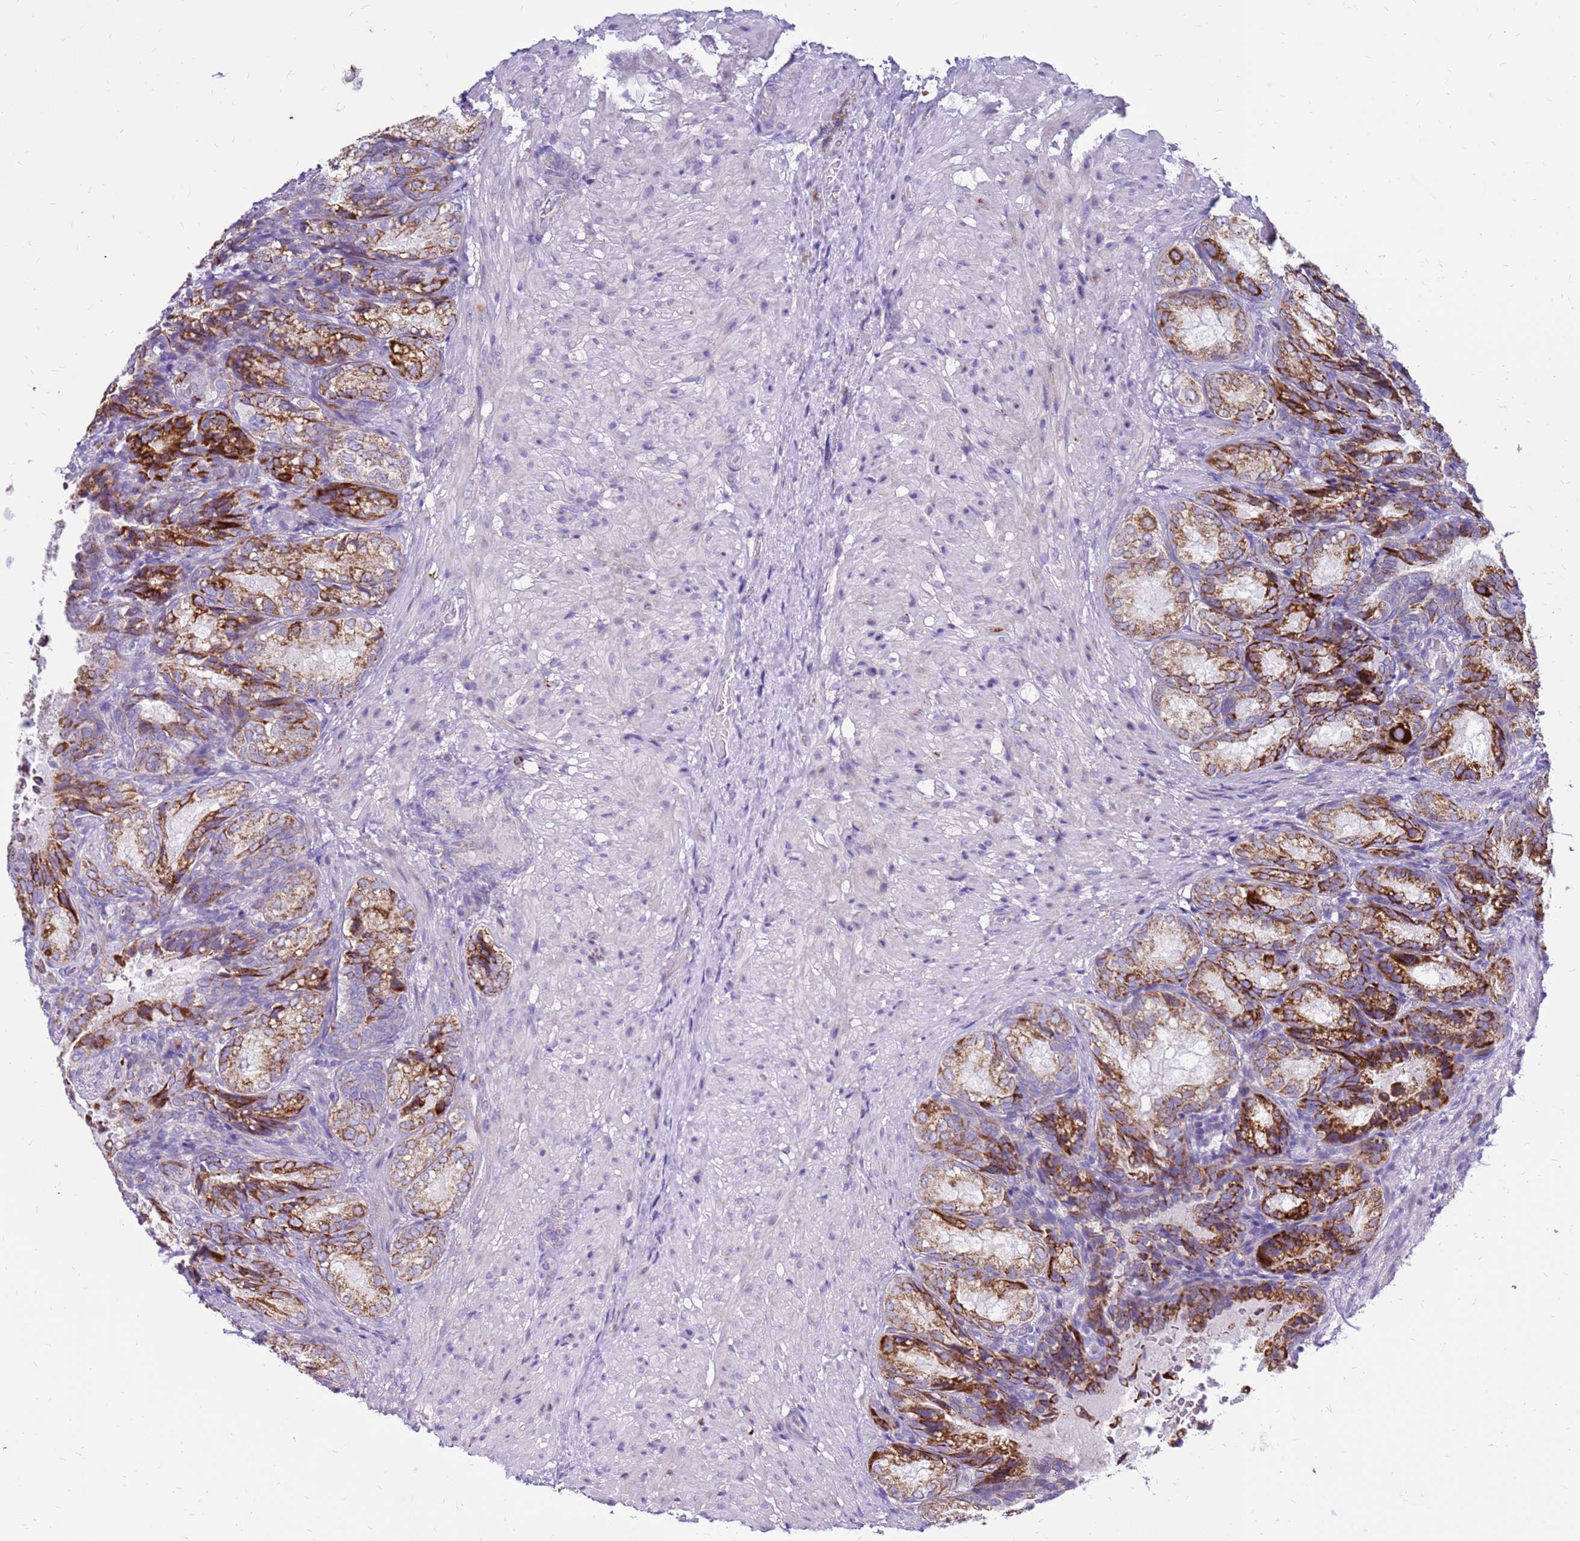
{"staining": {"intensity": "strong", "quantity": "25%-75%", "location": "cytoplasmic/membranous"}, "tissue": "seminal vesicle", "cell_type": "Glandular cells", "image_type": "normal", "snomed": [{"axis": "morphology", "description": "Normal tissue, NOS"}, {"axis": "topography", "description": "Seminal veicle"}], "caption": "High-power microscopy captured an IHC photomicrograph of benign seminal vesicle, revealing strong cytoplasmic/membranous positivity in approximately 25%-75% of glandular cells.", "gene": "IGF1R", "patient": {"sex": "male", "age": 58}}